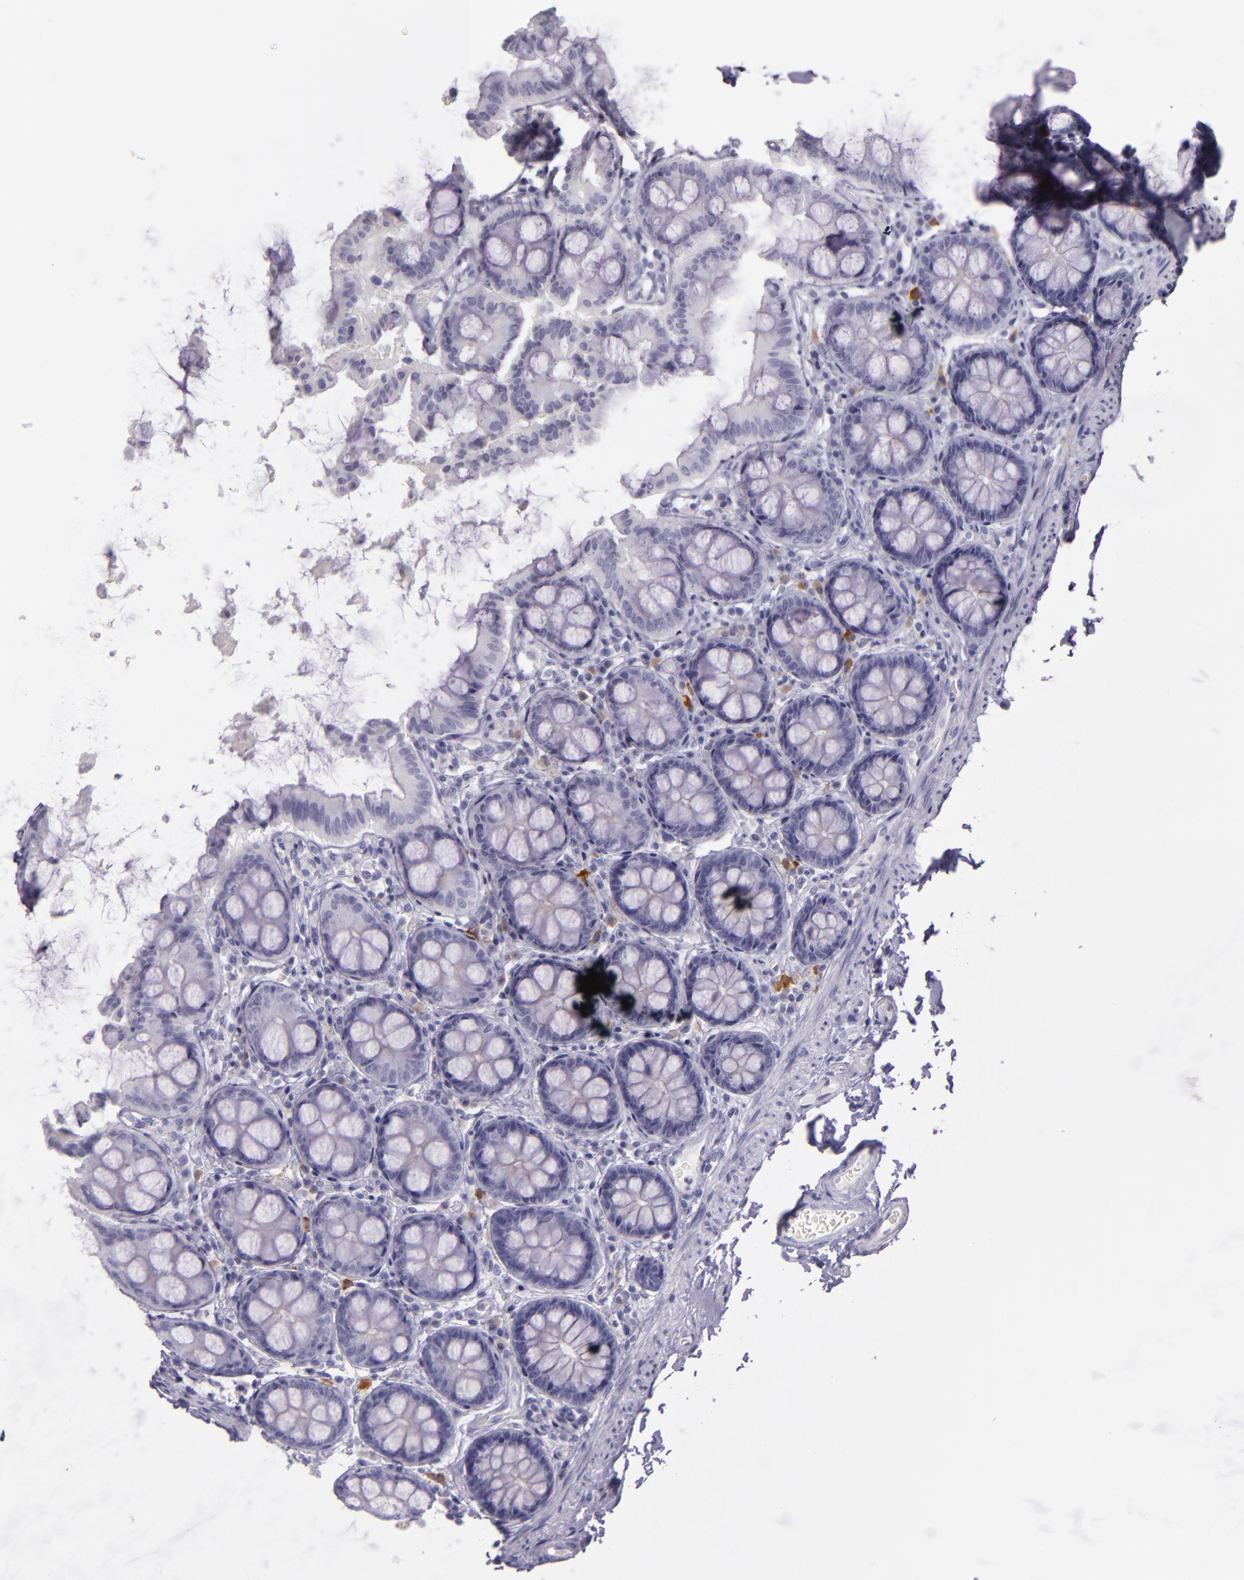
{"staining": {"intensity": "negative", "quantity": "none", "location": "none"}, "tissue": "colon", "cell_type": "Endothelial cells", "image_type": "normal", "snomed": [{"axis": "morphology", "description": "Normal tissue, NOS"}, {"axis": "topography", "description": "Colon"}], "caption": "This is an immunohistochemistry image of unremarkable colon. There is no positivity in endothelial cells.", "gene": "INA", "patient": {"sex": "female", "age": 61}}